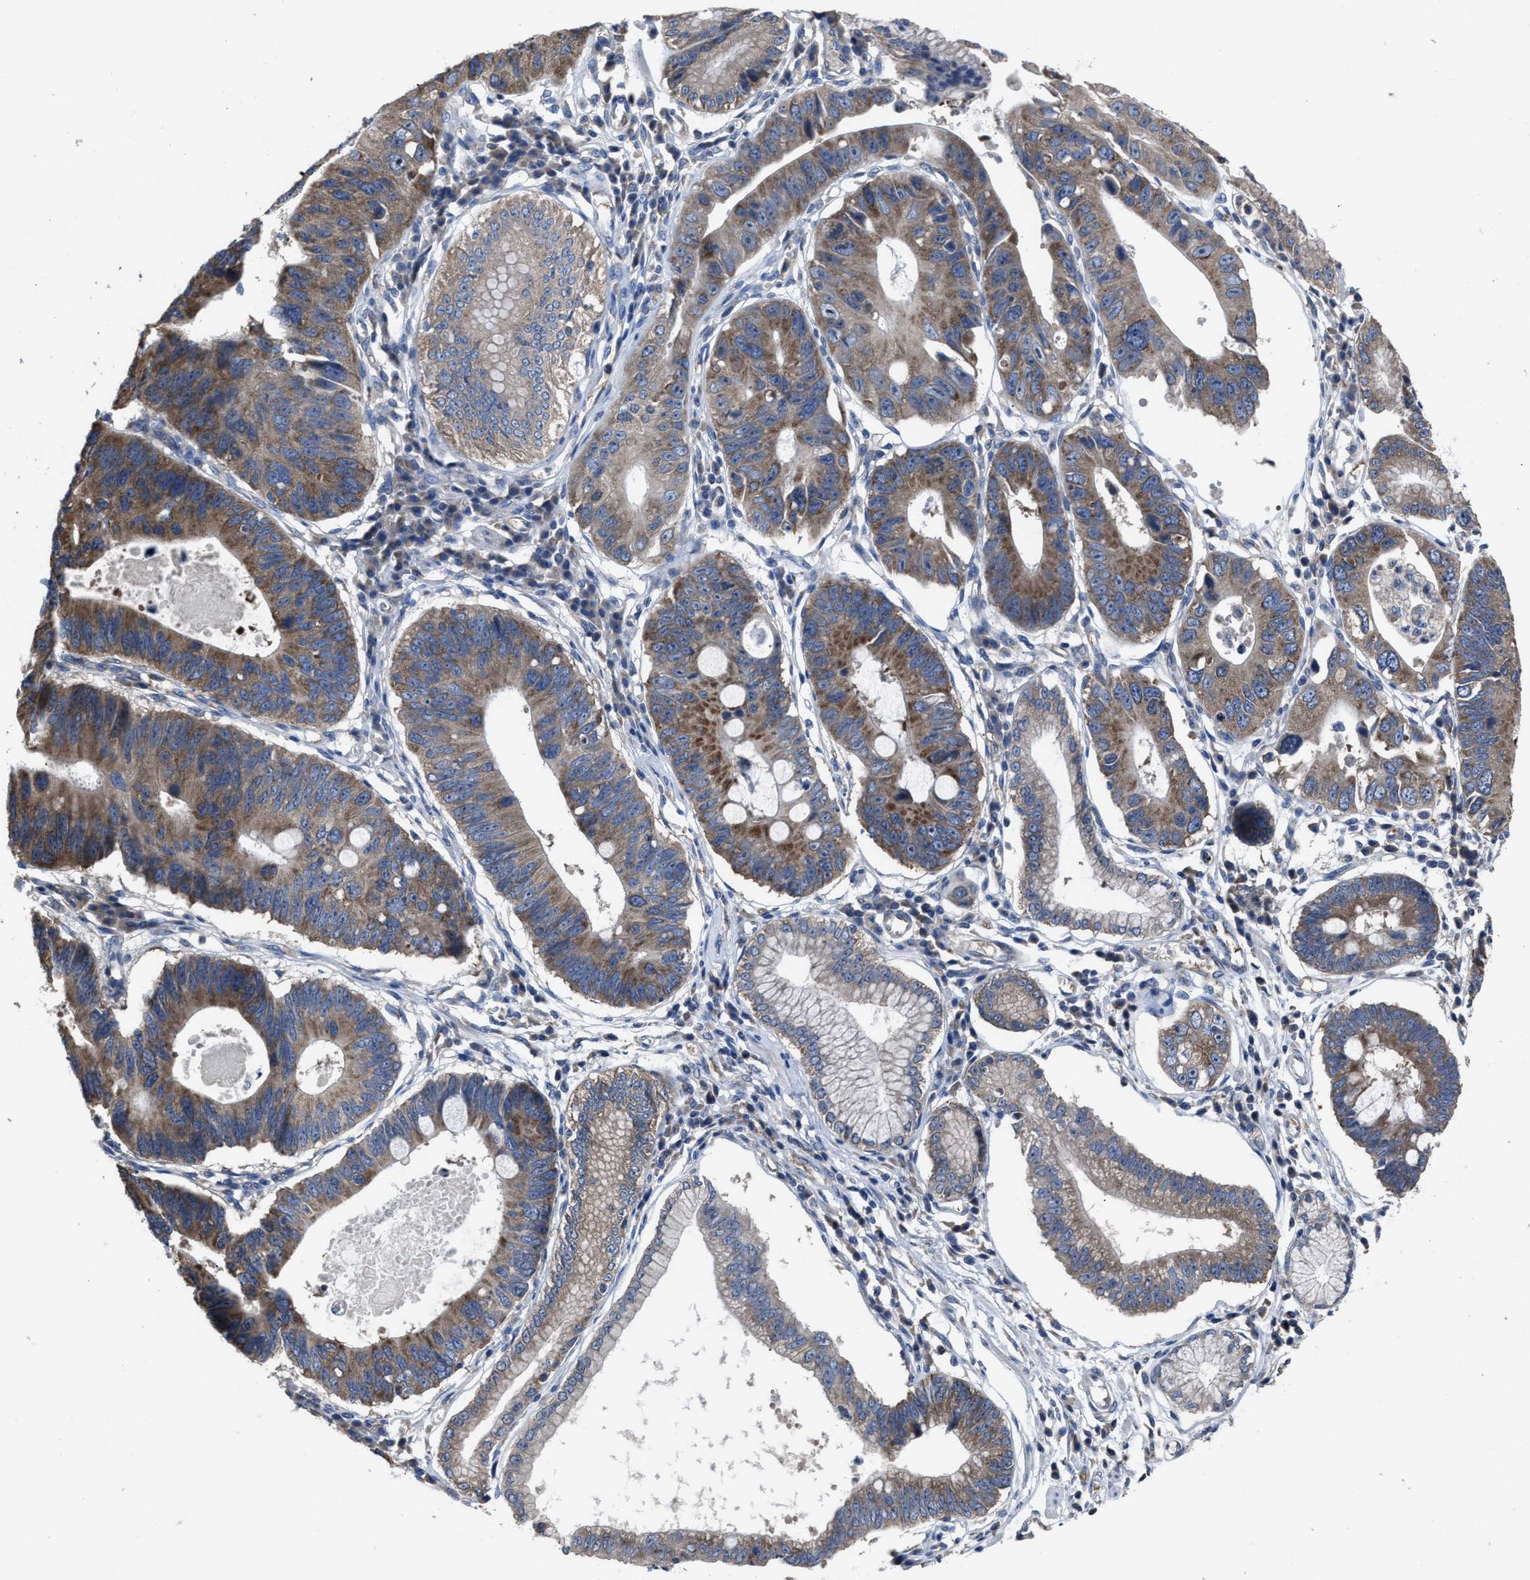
{"staining": {"intensity": "moderate", "quantity": ">75%", "location": "cytoplasmic/membranous"}, "tissue": "stomach cancer", "cell_type": "Tumor cells", "image_type": "cancer", "snomed": [{"axis": "morphology", "description": "Adenocarcinoma, NOS"}, {"axis": "topography", "description": "Stomach"}], "caption": "Immunohistochemical staining of stomach adenocarcinoma displays medium levels of moderate cytoplasmic/membranous protein positivity in approximately >75% of tumor cells.", "gene": "UPF1", "patient": {"sex": "male", "age": 59}}